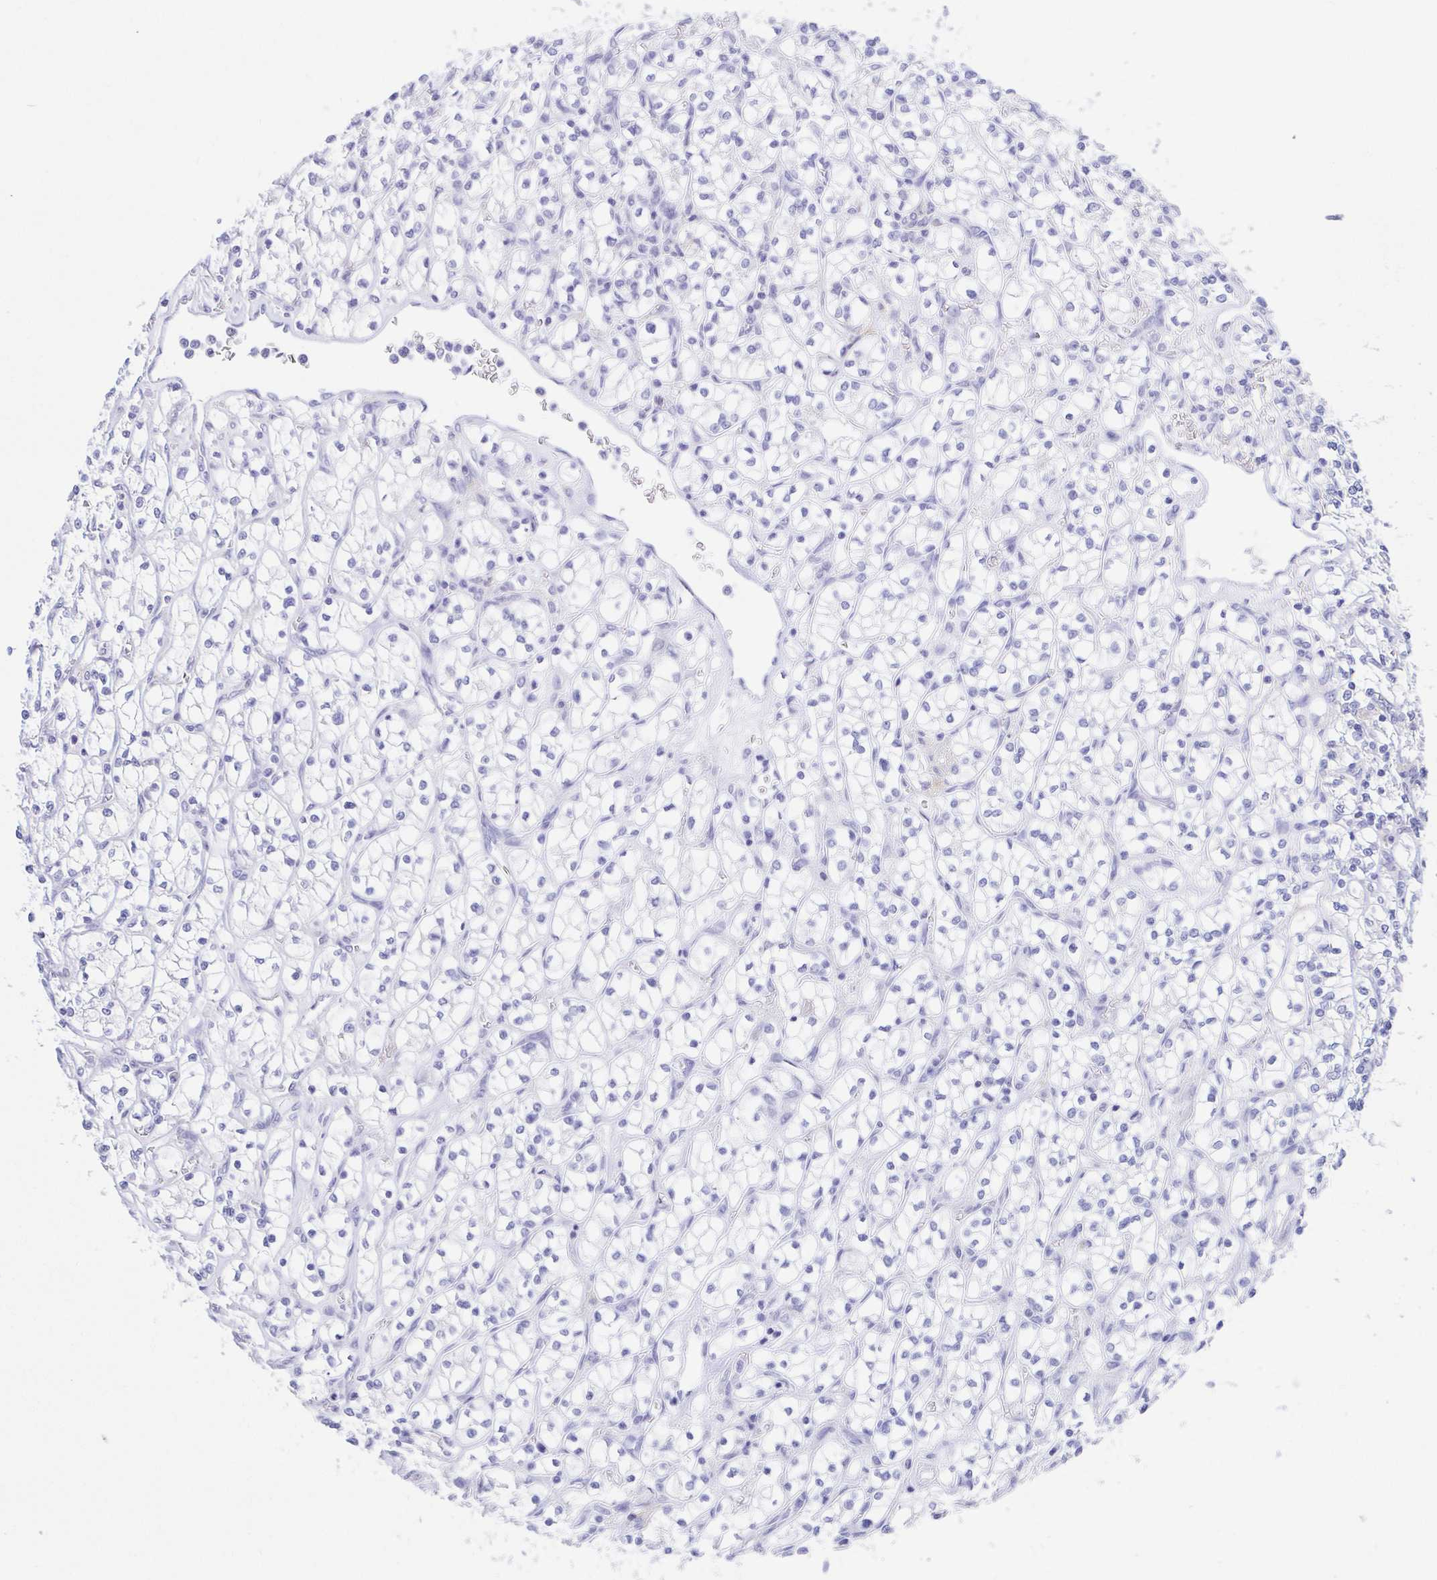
{"staining": {"intensity": "negative", "quantity": "none", "location": "none"}, "tissue": "renal cancer", "cell_type": "Tumor cells", "image_type": "cancer", "snomed": [{"axis": "morphology", "description": "Adenocarcinoma, NOS"}, {"axis": "topography", "description": "Kidney"}], "caption": "There is no significant positivity in tumor cells of renal adenocarcinoma.", "gene": "SCG3", "patient": {"sex": "female", "age": 64}}